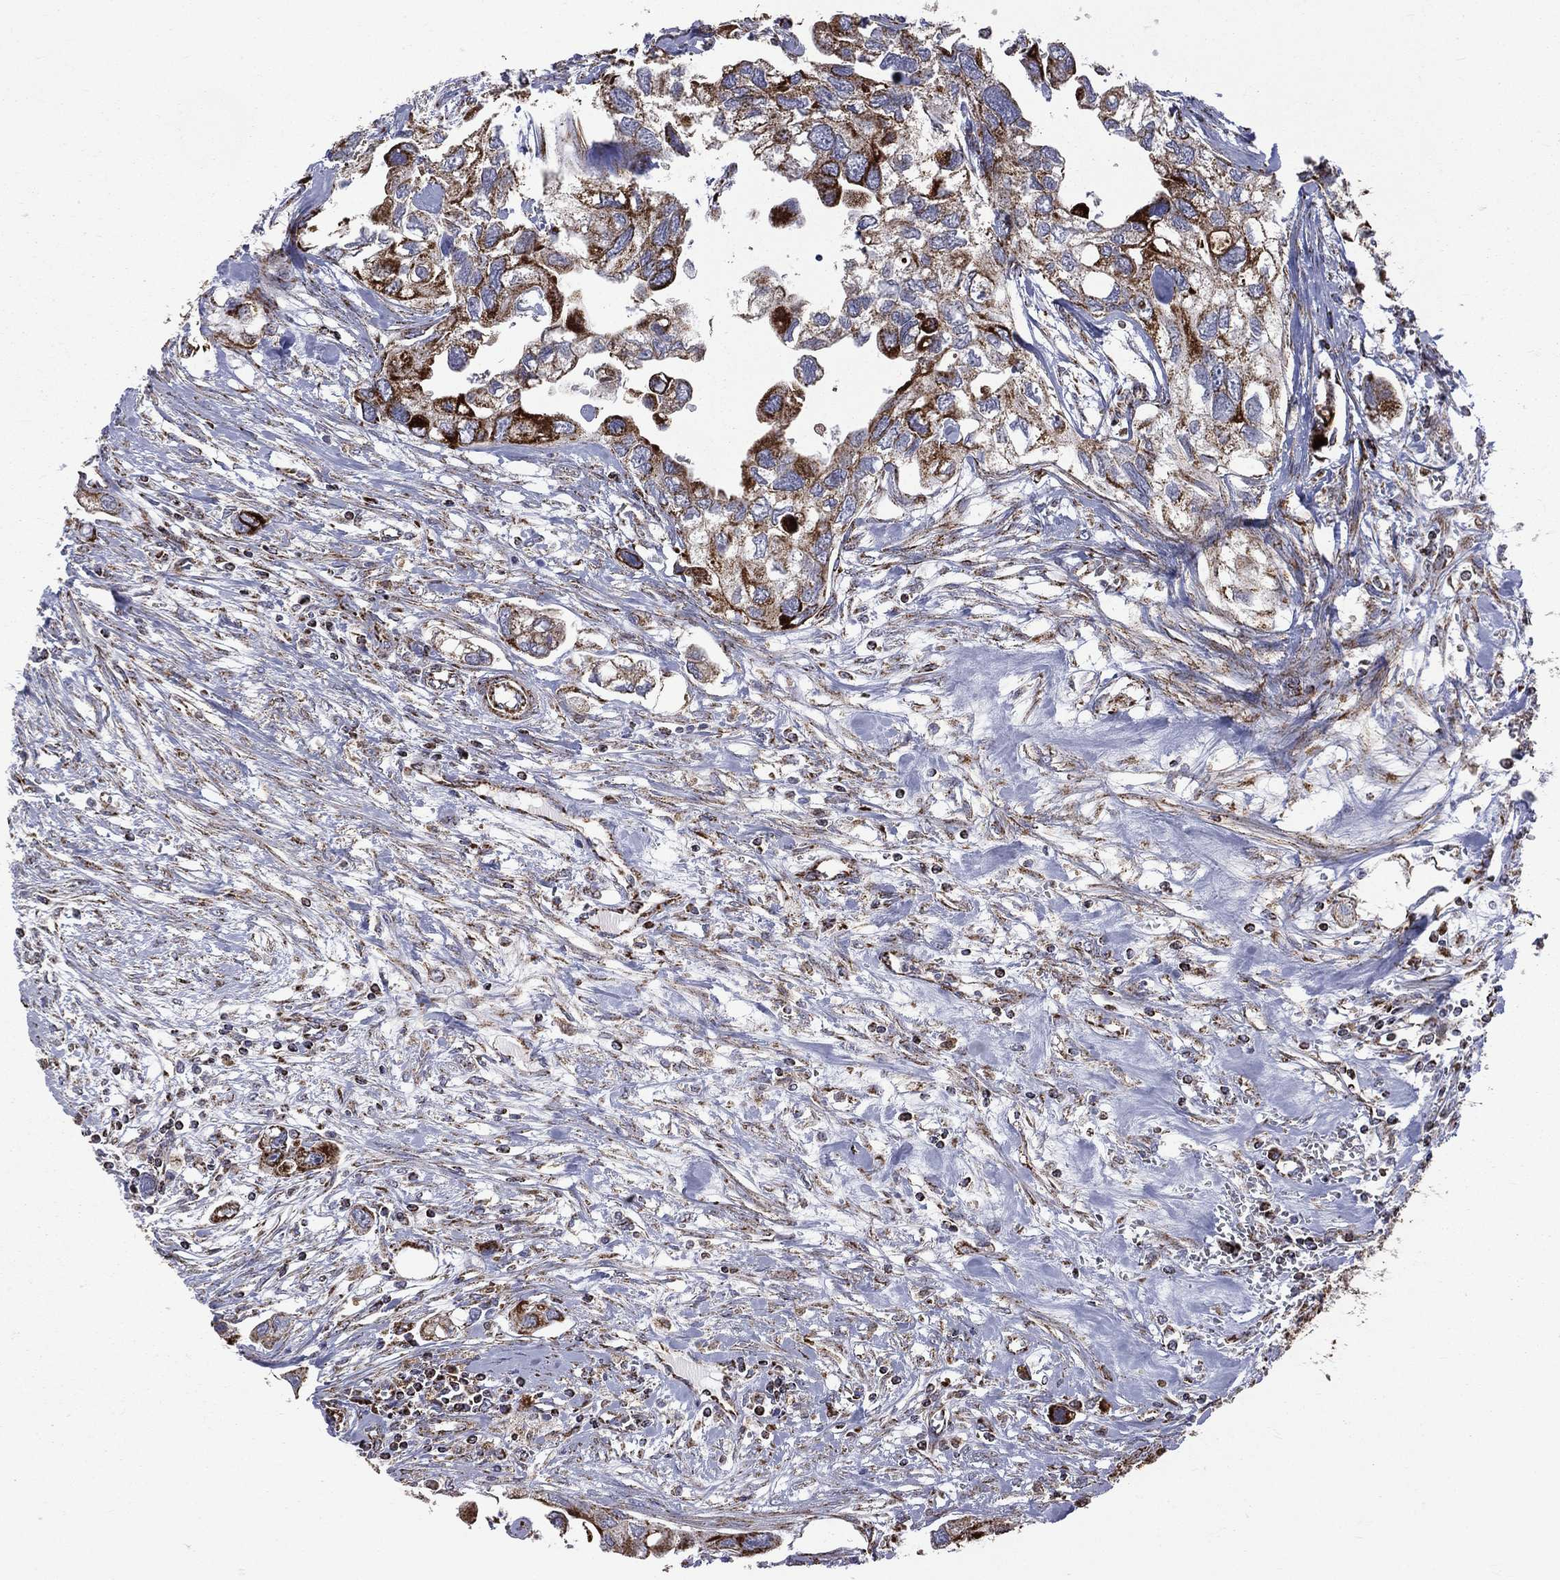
{"staining": {"intensity": "strong", "quantity": ">75%", "location": "cytoplasmic/membranous"}, "tissue": "urothelial cancer", "cell_type": "Tumor cells", "image_type": "cancer", "snomed": [{"axis": "morphology", "description": "Urothelial carcinoma, High grade"}, {"axis": "topography", "description": "Urinary bladder"}], "caption": "Strong cytoplasmic/membranous staining for a protein is seen in approximately >75% of tumor cells of urothelial cancer using immunohistochemistry (IHC).", "gene": "GOT2", "patient": {"sex": "male", "age": 59}}